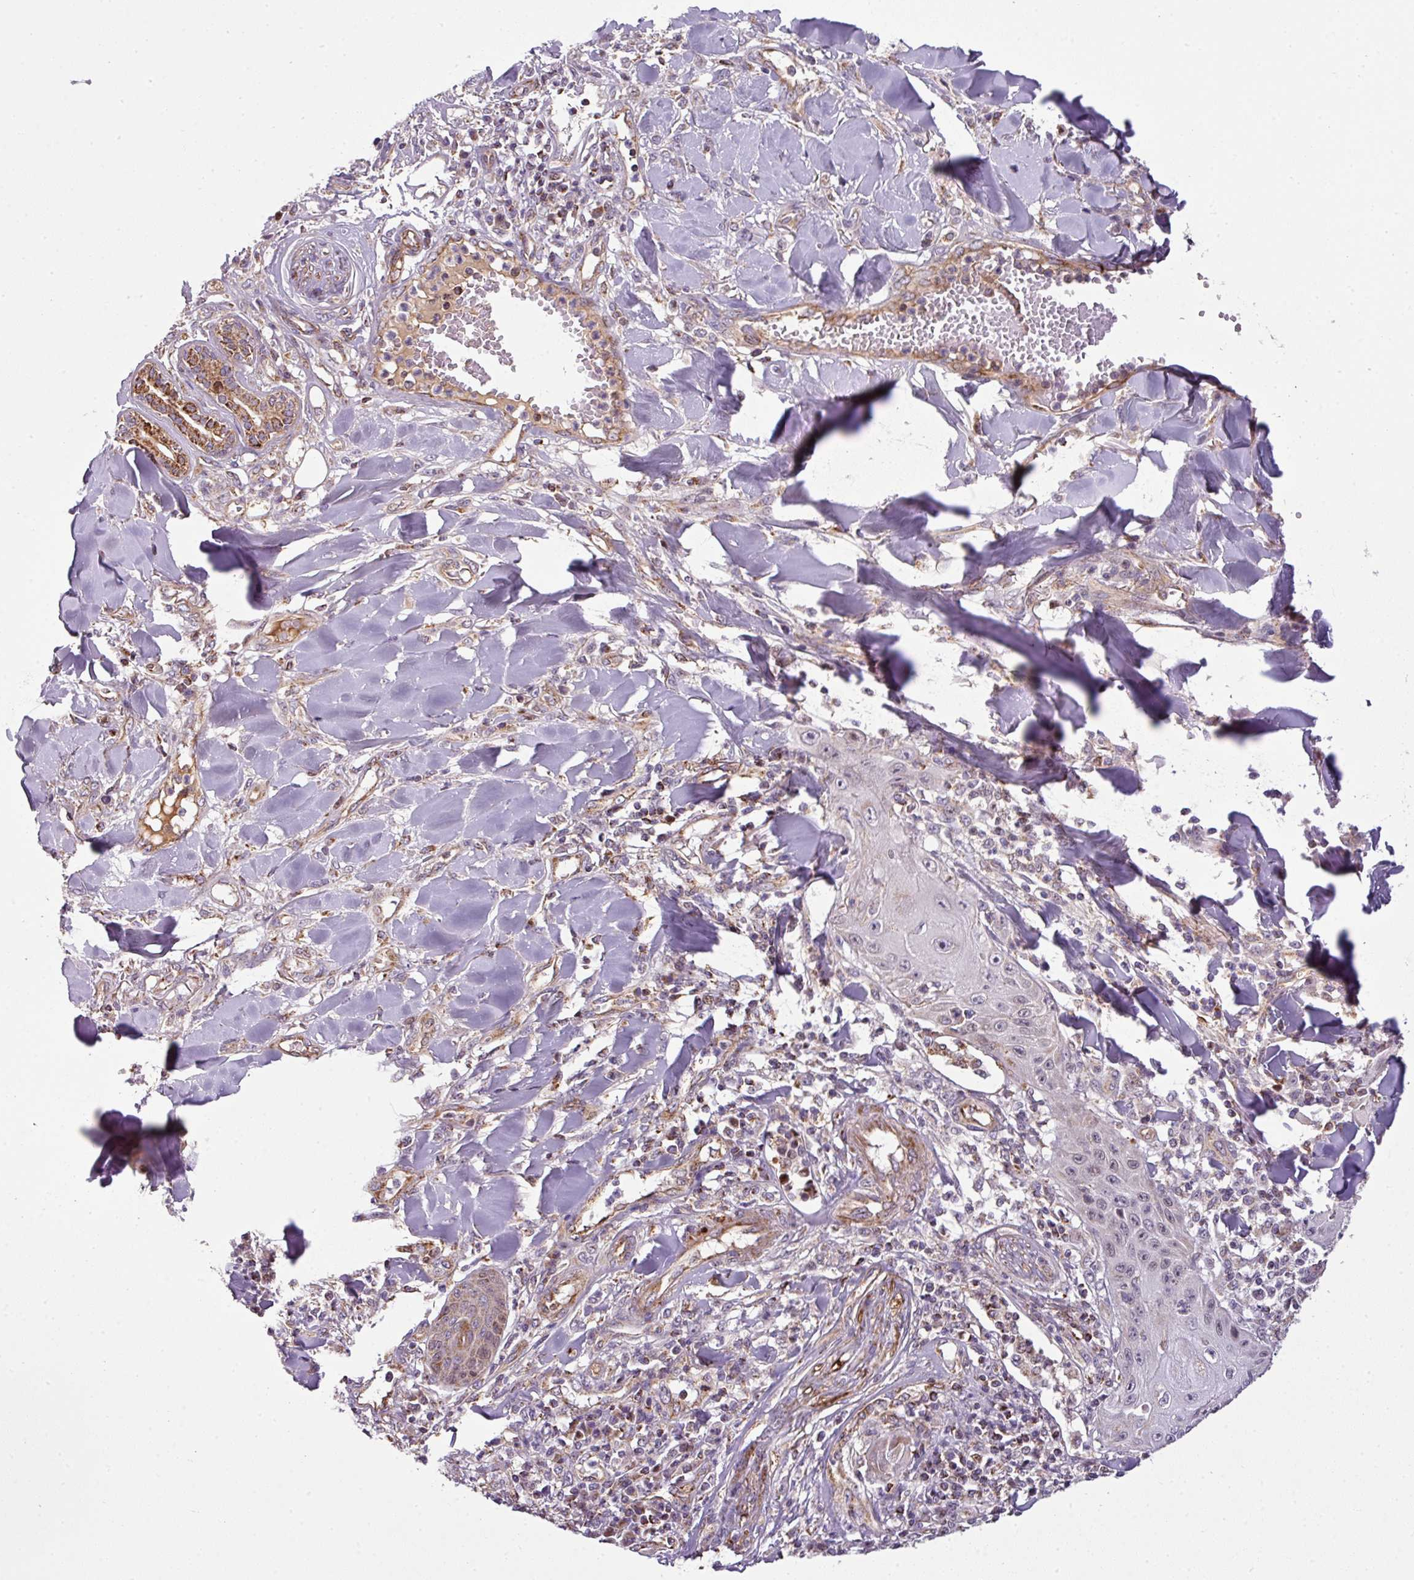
{"staining": {"intensity": "negative", "quantity": "none", "location": "none"}, "tissue": "skin cancer", "cell_type": "Tumor cells", "image_type": "cancer", "snomed": [{"axis": "morphology", "description": "Squamous cell carcinoma, NOS"}, {"axis": "topography", "description": "Skin"}], "caption": "There is no significant expression in tumor cells of skin cancer.", "gene": "PRELID3B", "patient": {"sex": "female", "age": 78}}